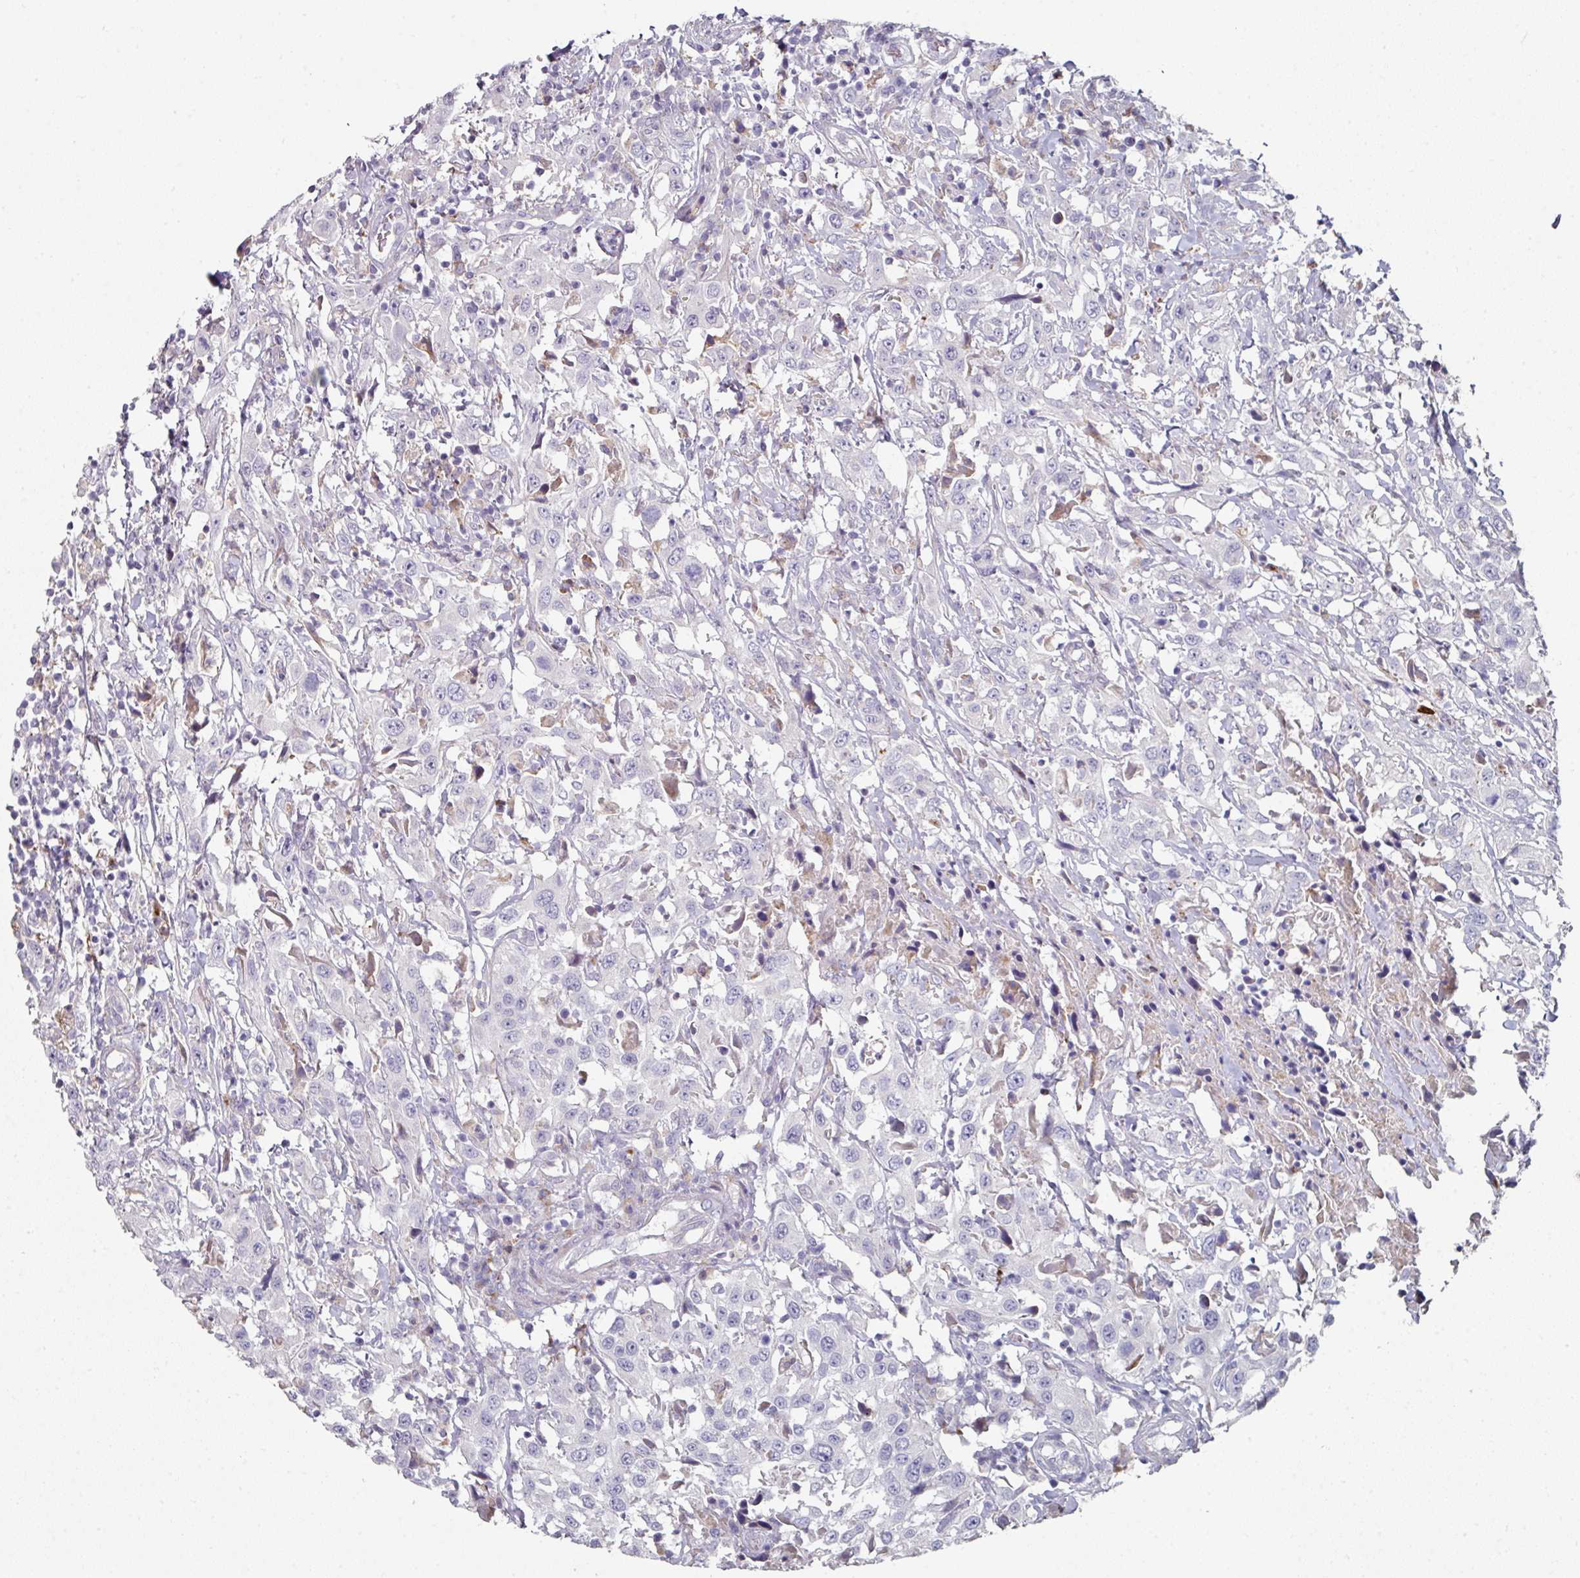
{"staining": {"intensity": "negative", "quantity": "none", "location": "none"}, "tissue": "urothelial cancer", "cell_type": "Tumor cells", "image_type": "cancer", "snomed": [{"axis": "morphology", "description": "Urothelial carcinoma, High grade"}, {"axis": "topography", "description": "Urinary bladder"}], "caption": "This is an immunohistochemistry (IHC) photomicrograph of human urothelial cancer. There is no positivity in tumor cells.", "gene": "WSB2", "patient": {"sex": "male", "age": 61}}